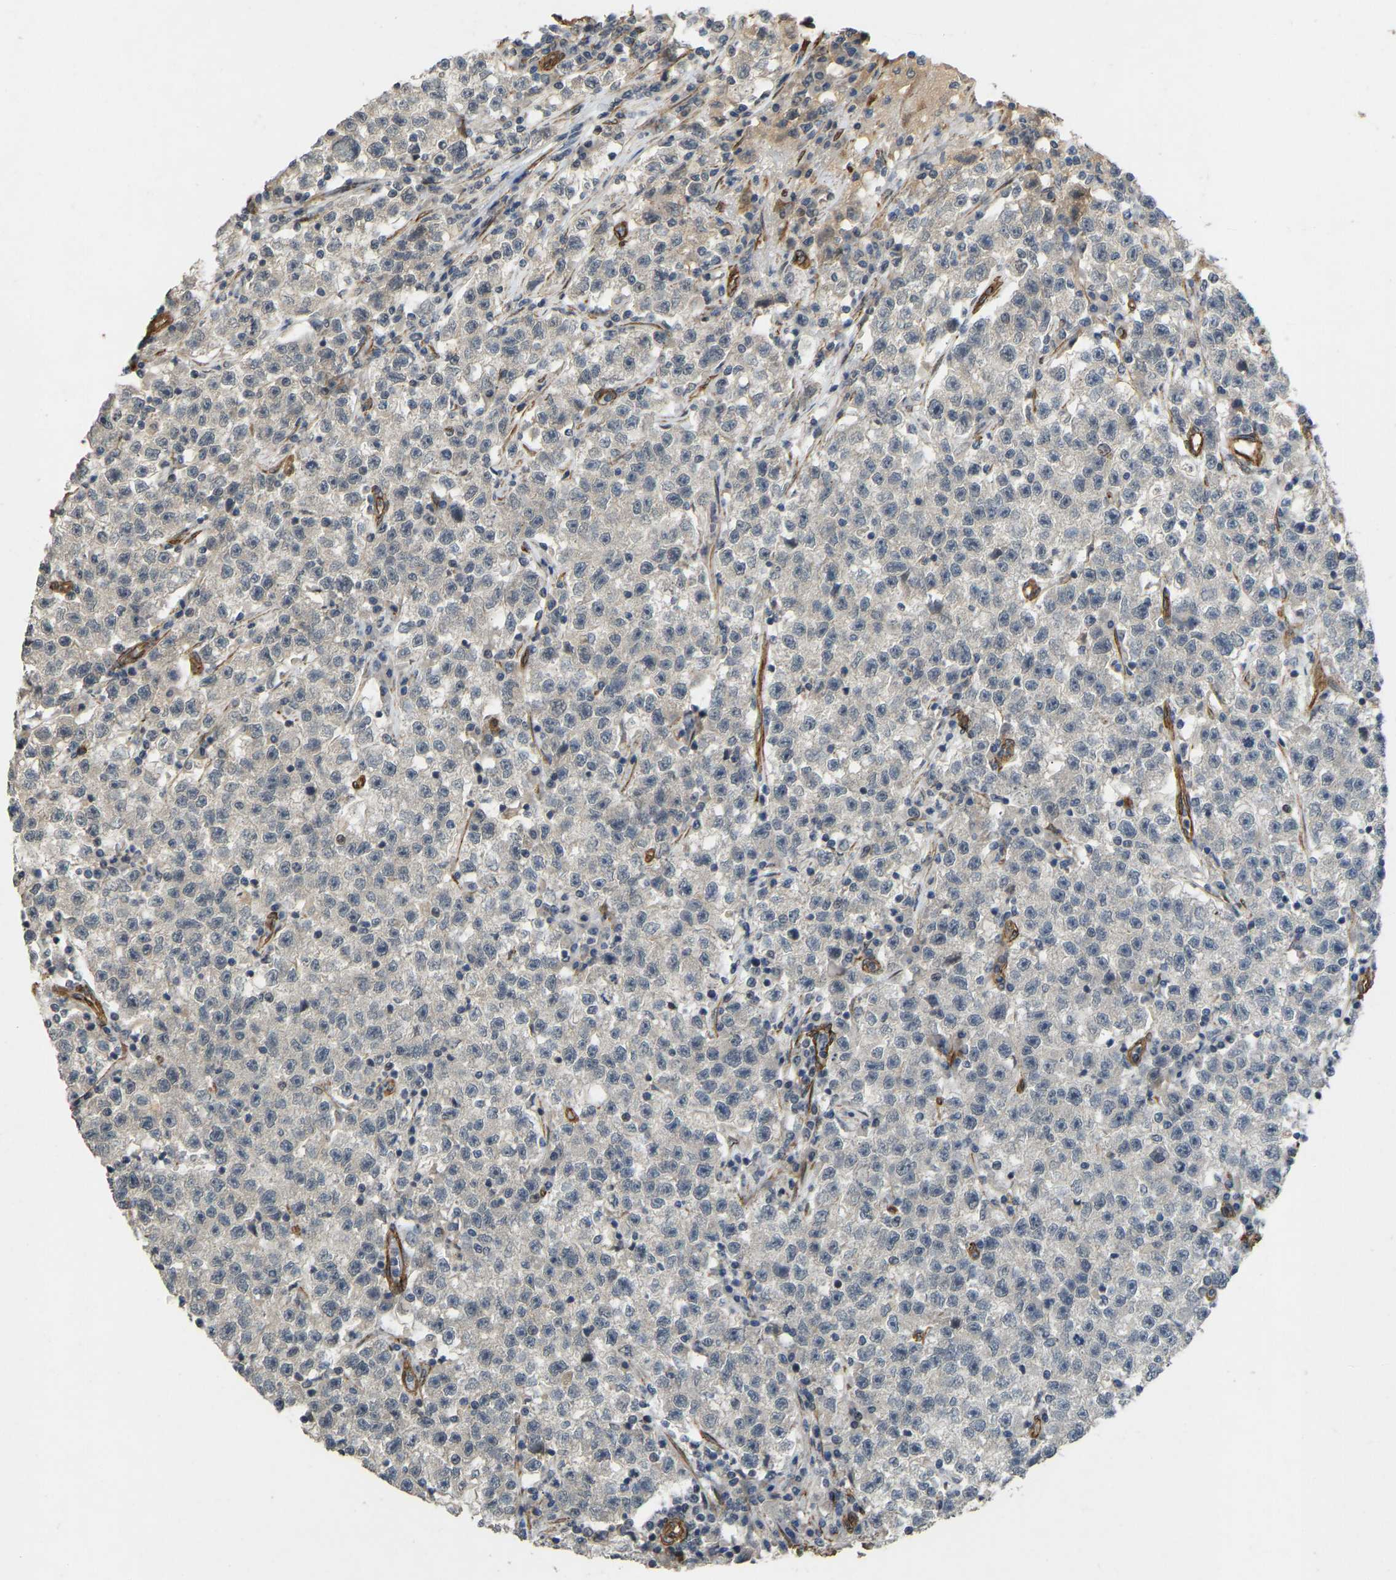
{"staining": {"intensity": "negative", "quantity": "none", "location": "none"}, "tissue": "testis cancer", "cell_type": "Tumor cells", "image_type": "cancer", "snomed": [{"axis": "morphology", "description": "Seminoma, NOS"}, {"axis": "topography", "description": "Testis"}], "caption": "DAB immunohistochemical staining of testis seminoma demonstrates no significant staining in tumor cells.", "gene": "NMB", "patient": {"sex": "male", "age": 22}}